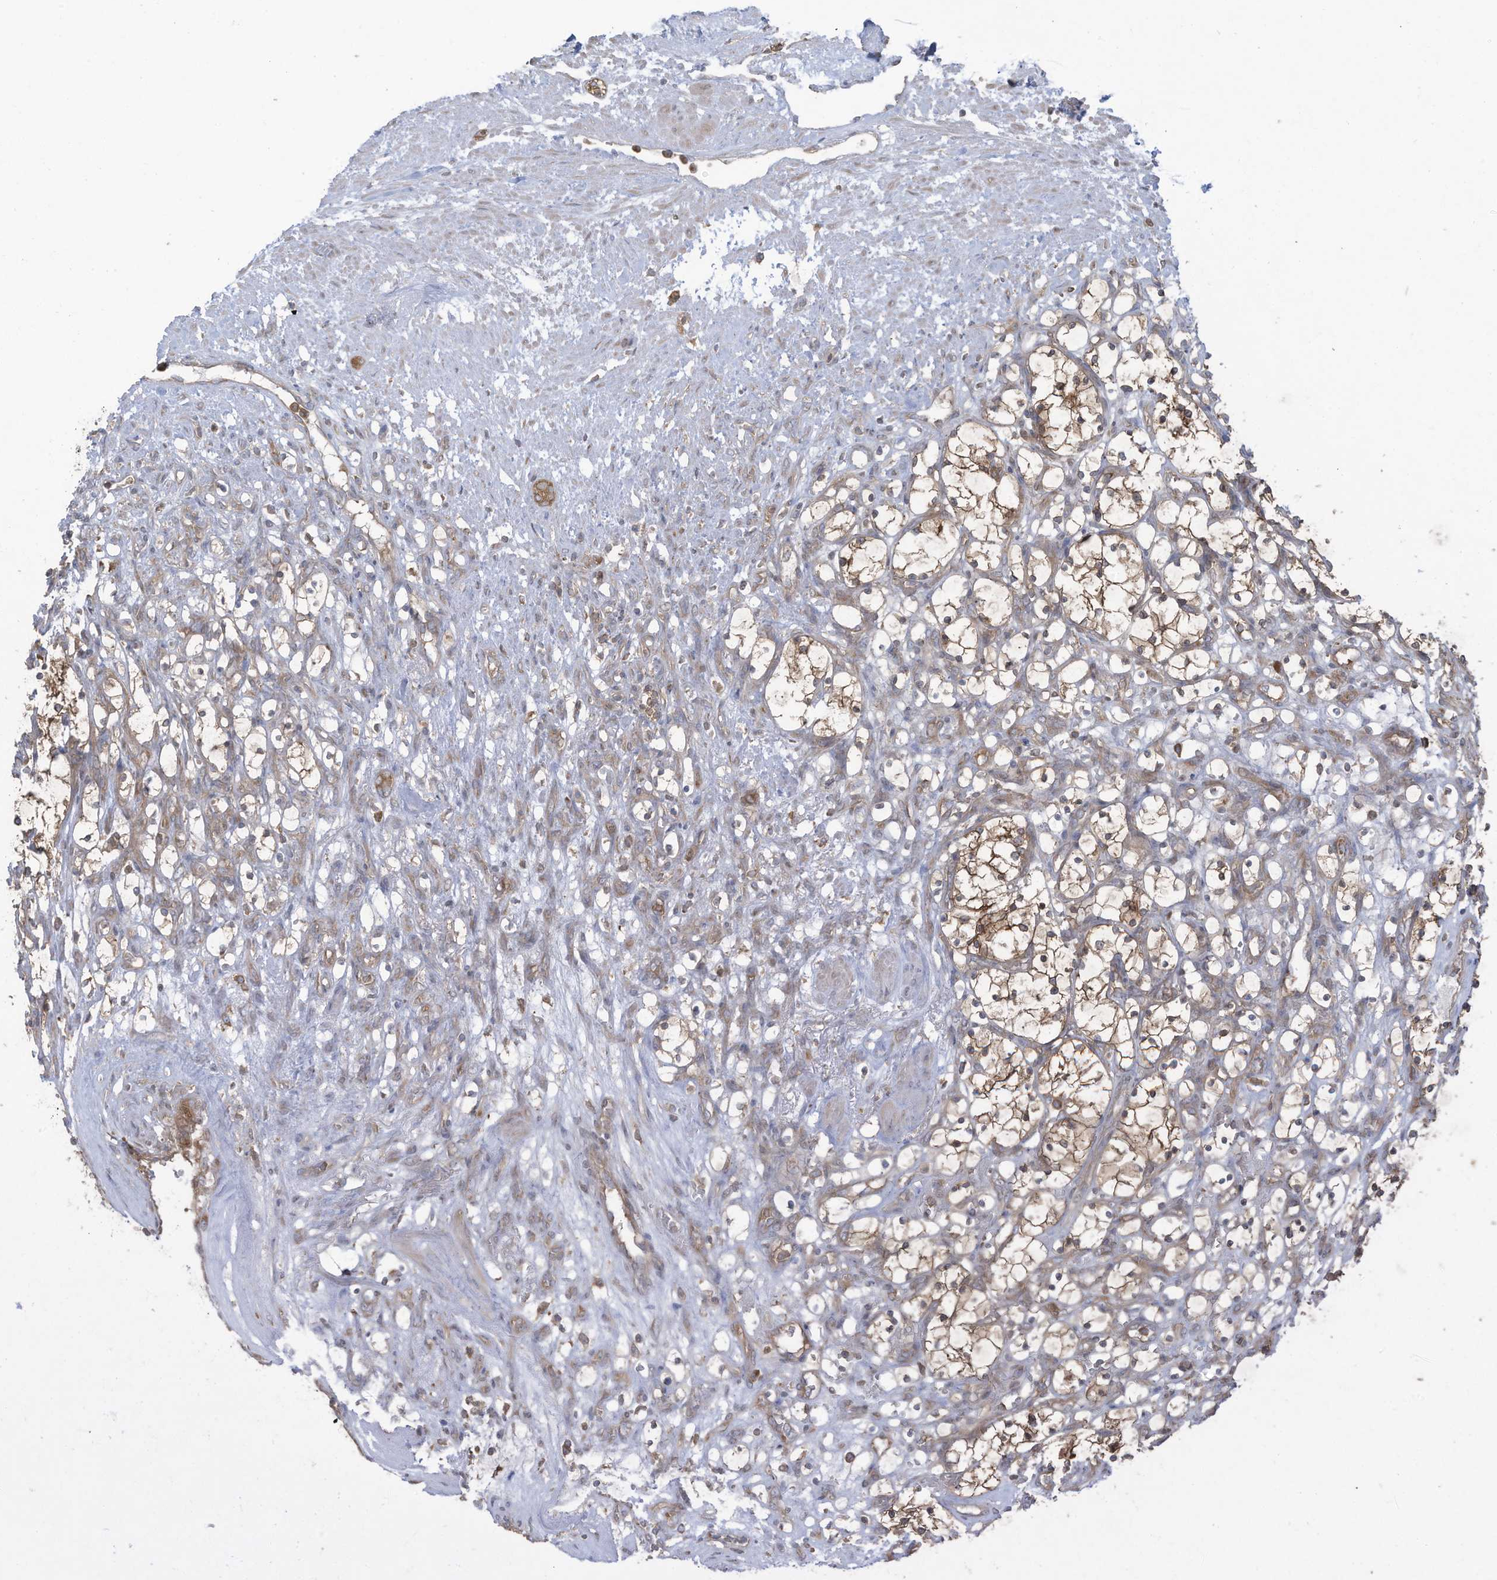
{"staining": {"intensity": "weak", "quantity": "25%-75%", "location": "cytoplasmic/membranous"}, "tissue": "renal cancer", "cell_type": "Tumor cells", "image_type": "cancer", "snomed": [{"axis": "morphology", "description": "Adenocarcinoma, NOS"}, {"axis": "topography", "description": "Kidney"}], "caption": "The image reveals staining of adenocarcinoma (renal), revealing weak cytoplasmic/membranous protein expression (brown color) within tumor cells.", "gene": "OLA1", "patient": {"sex": "female", "age": 69}}